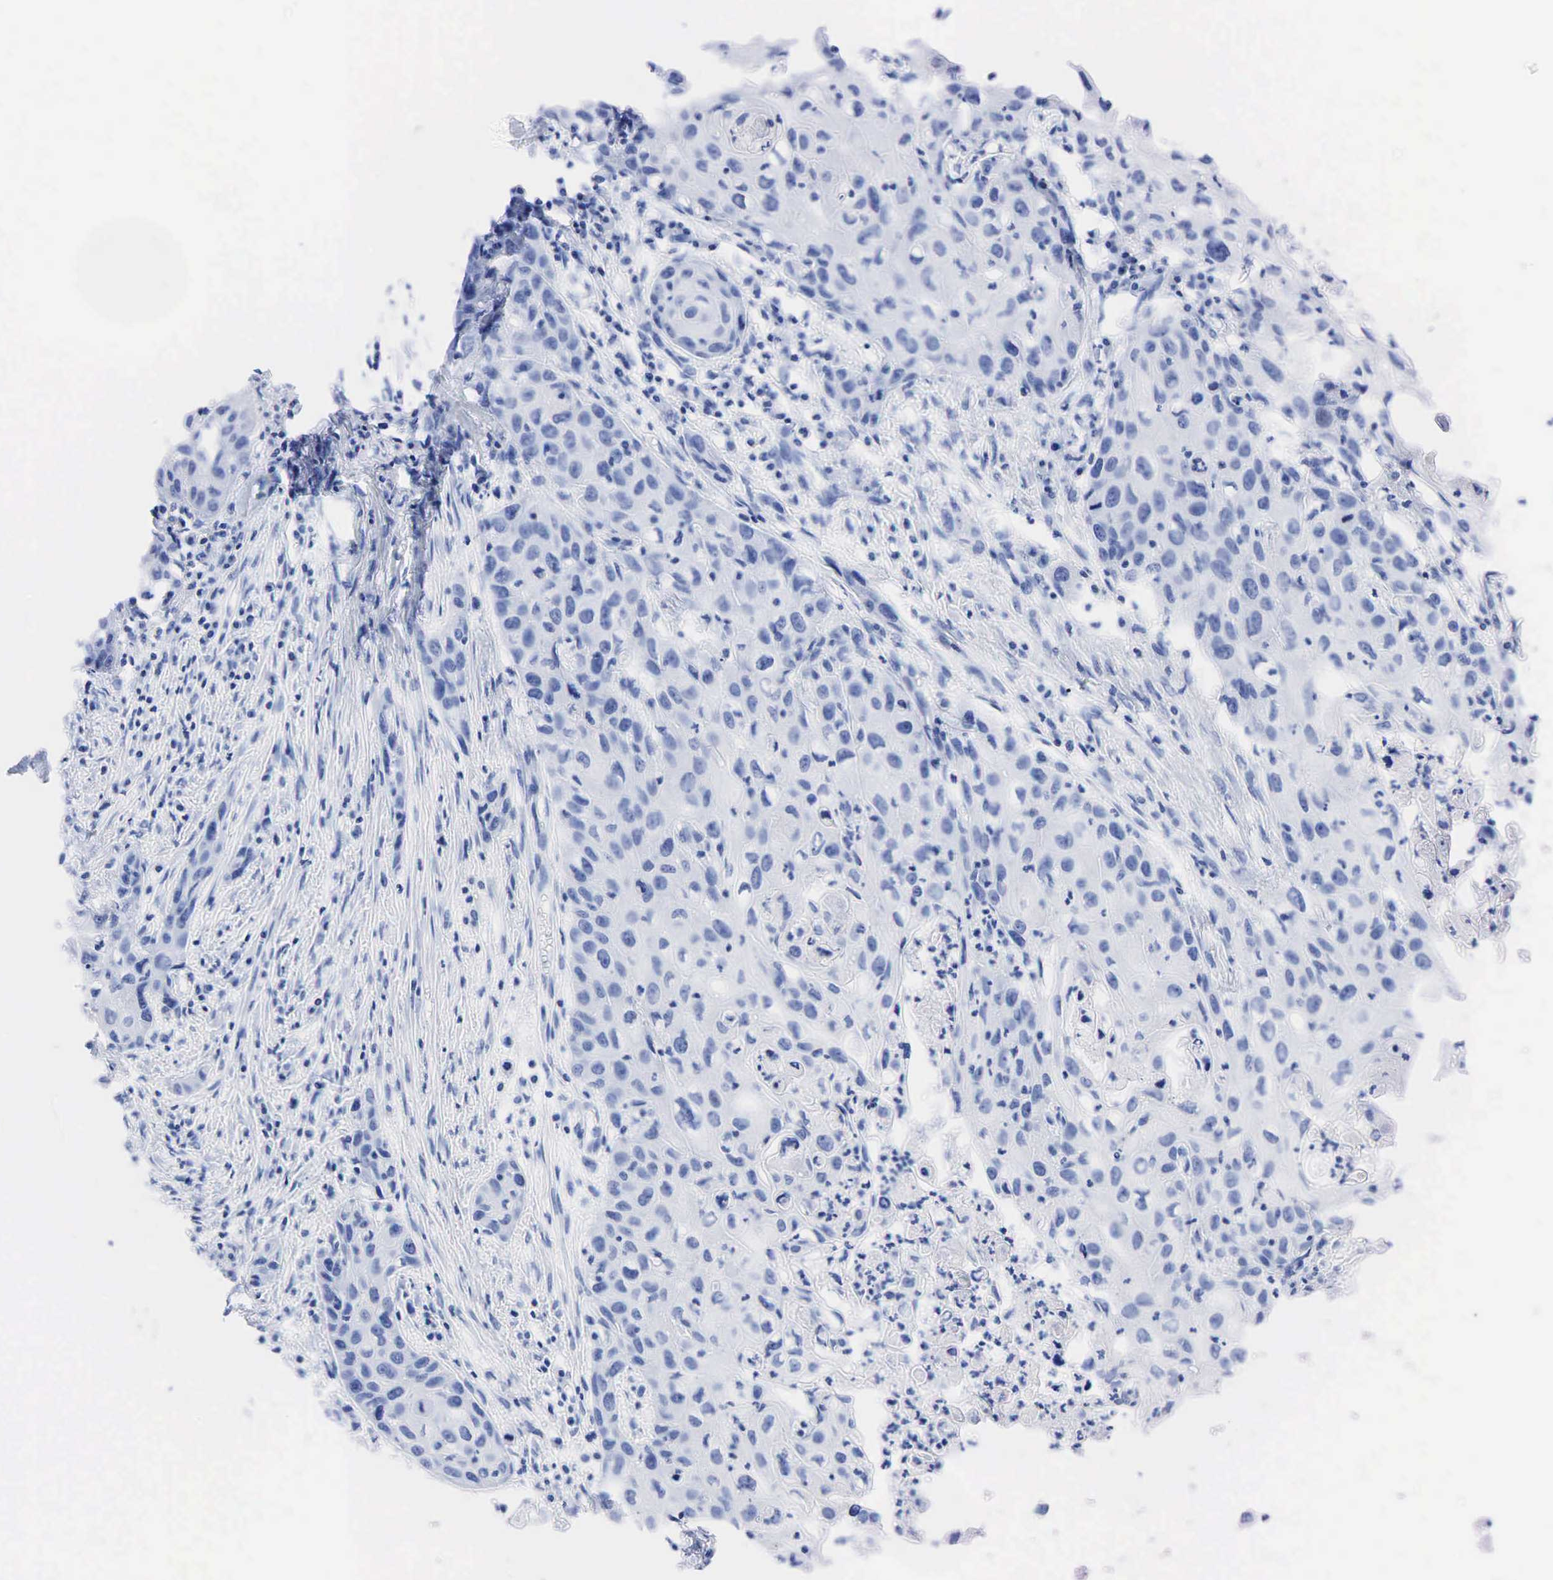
{"staining": {"intensity": "negative", "quantity": "none", "location": "none"}, "tissue": "urothelial cancer", "cell_type": "Tumor cells", "image_type": "cancer", "snomed": [{"axis": "morphology", "description": "Urothelial carcinoma, High grade"}, {"axis": "topography", "description": "Urinary bladder"}], "caption": "Micrograph shows no significant protein staining in tumor cells of urothelial carcinoma (high-grade). (DAB immunohistochemistry with hematoxylin counter stain).", "gene": "PTH", "patient": {"sex": "male", "age": 54}}